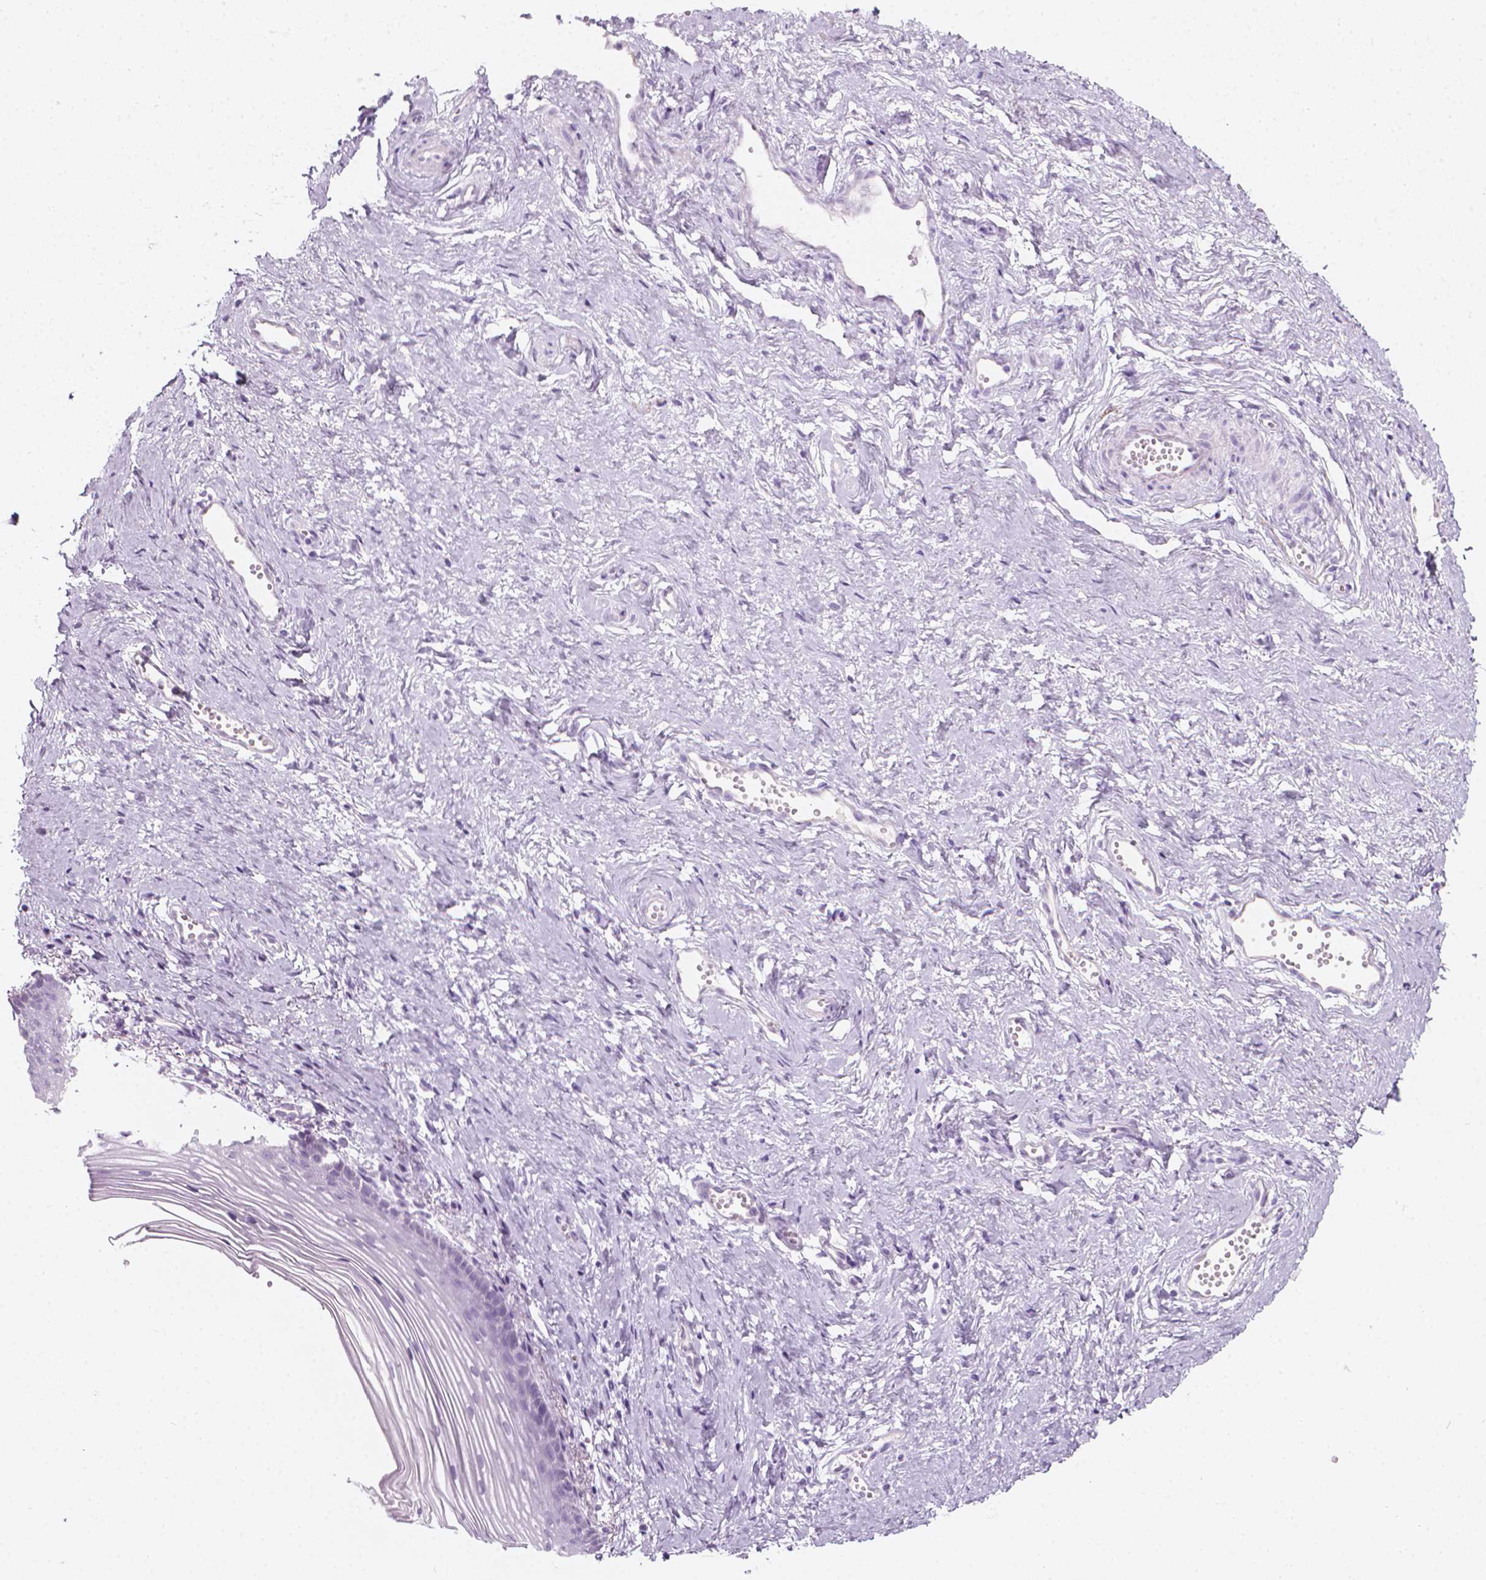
{"staining": {"intensity": "negative", "quantity": "none", "location": "none"}, "tissue": "vagina", "cell_type": "Squamous epithelial cells", "image_type": "normal", "snomed": [{"axis": "morphology", "description": "Normal tissue, NOS"}, {"axis": "topography", "description": "Vagina"}], "caption": "Immunohistochemical staining of benign vagina reveals no significant expression in squamous epithelial cells.", "gene": "SCG3", "patient": {"sex": "female", "age": 56}}